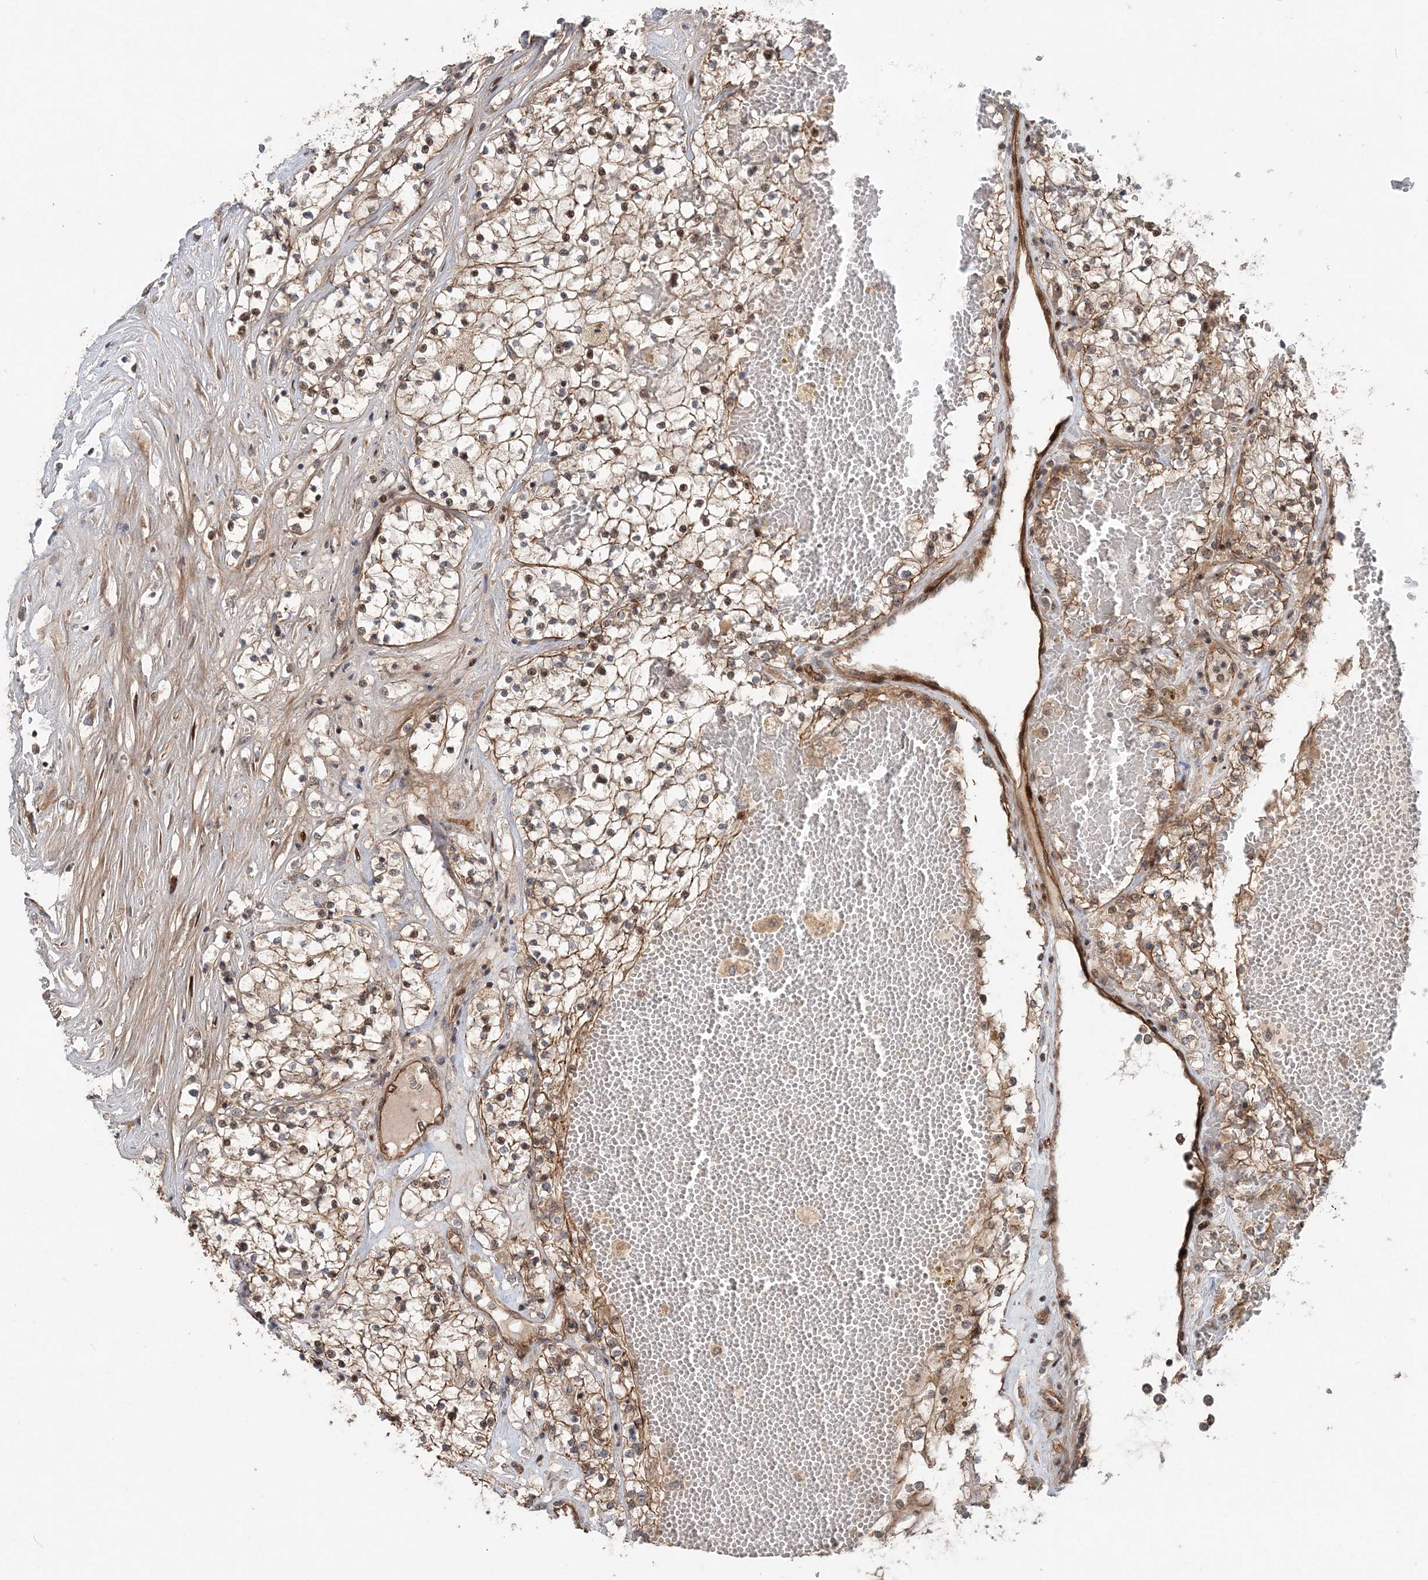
{"staining": {"intensity": "moderate", "quantity": "25%-75%", "location": "cytoplasmic/membranous,nuclear"}, "tissue": "renal cancer", "cell_type": "Tumor cells", "image_type": "cancer", "snomed": [{"axis": "morphology", "description": "Normal tissue, NOS"}, {"axis": "morphology", "description": "Adenocarcinoma, NOS"}, {"axis": "topography", "description": "Kidney"}], "caption": "Protein analysis of adenocarcinoma (renal) tissue reveals moderate cytoplasmic/membranous and nuclear expression in about 25%-75% of tumor cells.", "gene": "GEMIN5", "patient": {"sex": "male", "age": 68}}